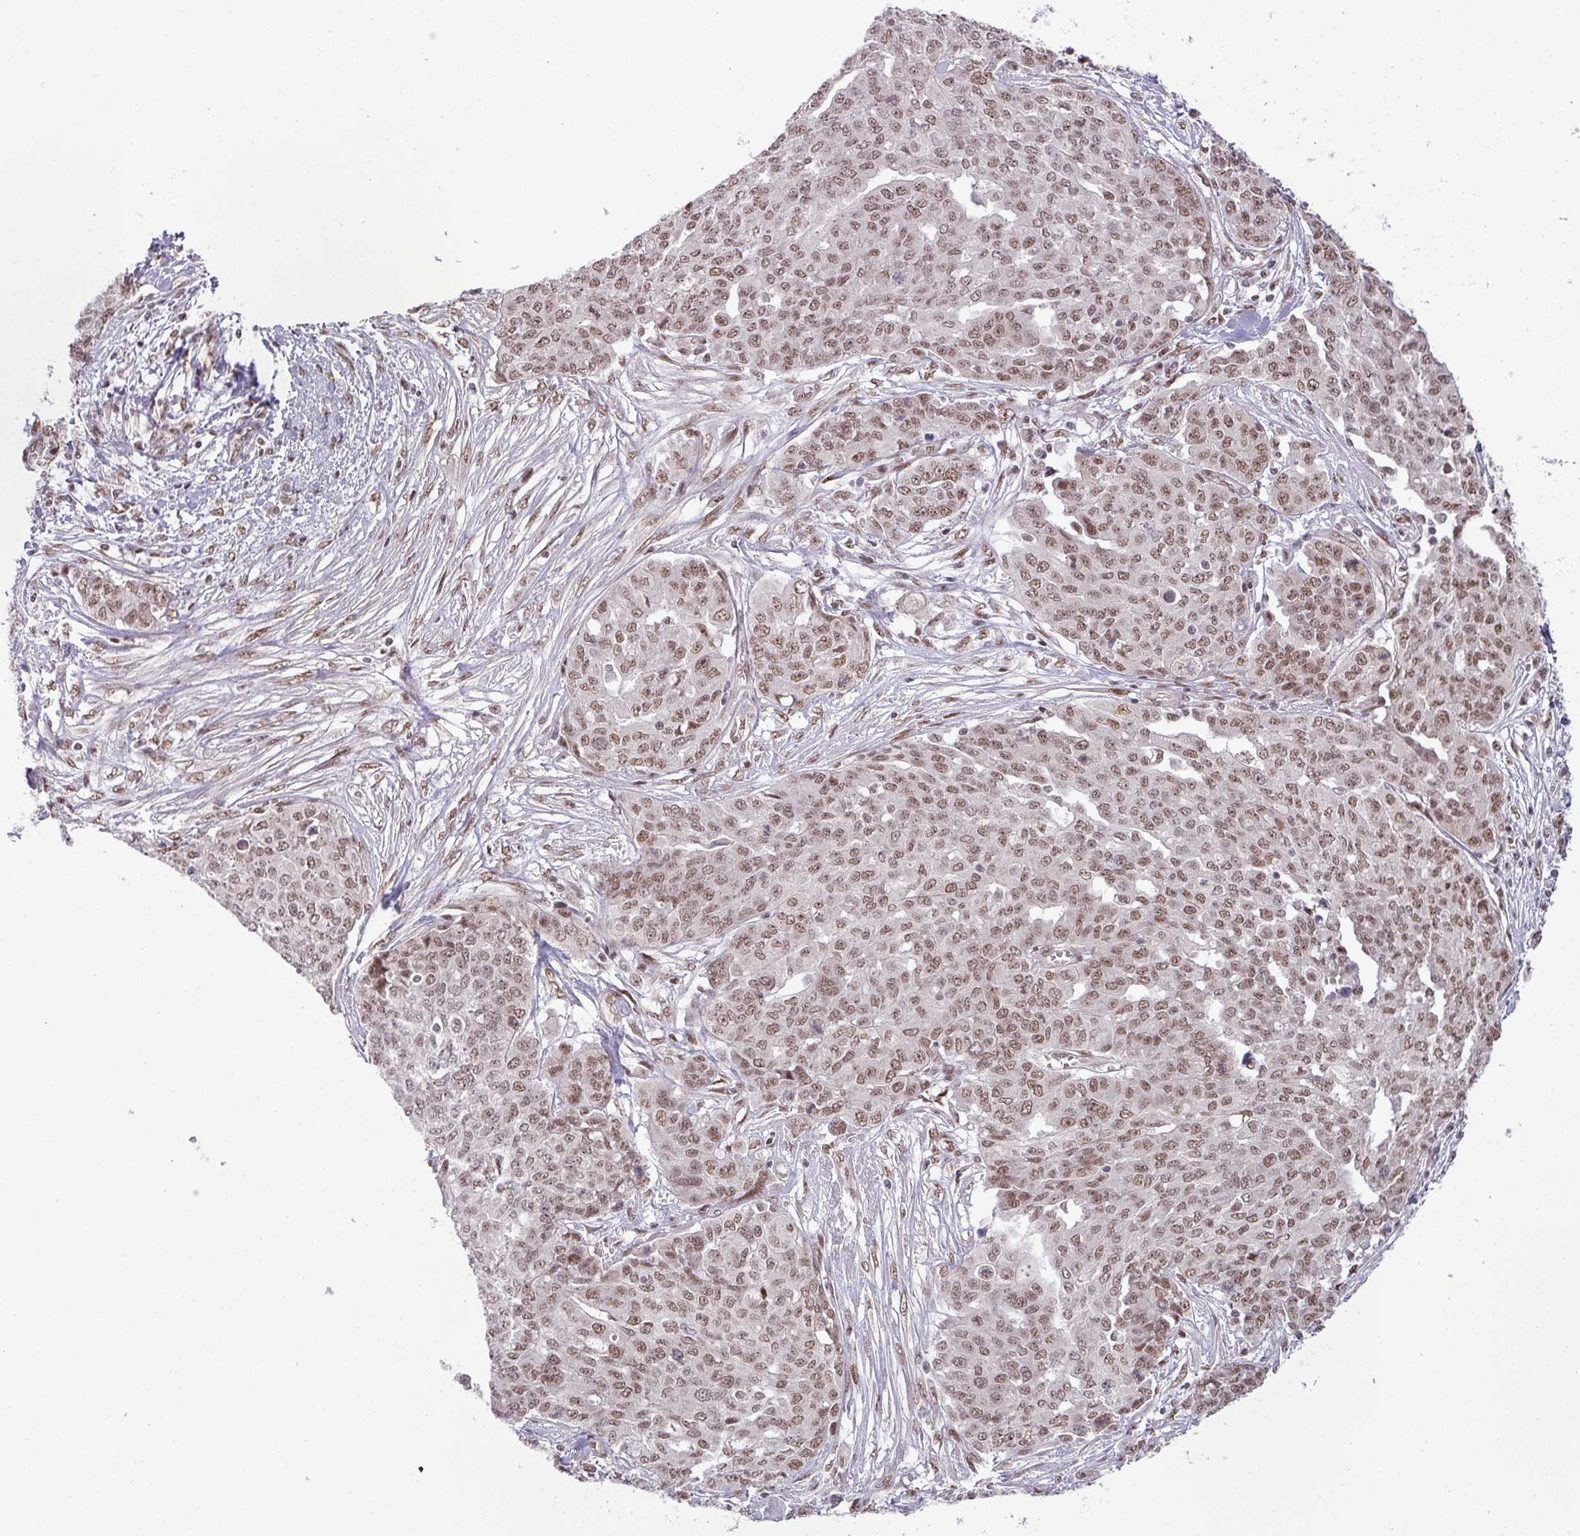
{"staining": {"intensity": "moderate", "quantity": ">75%", "location": "nuclear"}, "tissue": "ovarian cancer", "cell_type": "Tumor cells", "image_type": "cancer", "snomed": [{"axis": "morphology", "description": "Cystadenocarcinoma, serous, NOS"}, {"axis": "topography", "description": "Soft tissue"}, {"axis": "topography", "description": "Ovary"}], "caption": "Immunohistochemistry (DAB (3,3'-diaminobenzidine)) staining of serous cystadenocarcinoma (ovarian) reveals moderate nuclear protein staining in about >75% of tumor cells. (DAB IHC with brightfield microscopy, high magnification).", "gene": "PTPN20", "patient": {"sex": "female", "age": 57}}